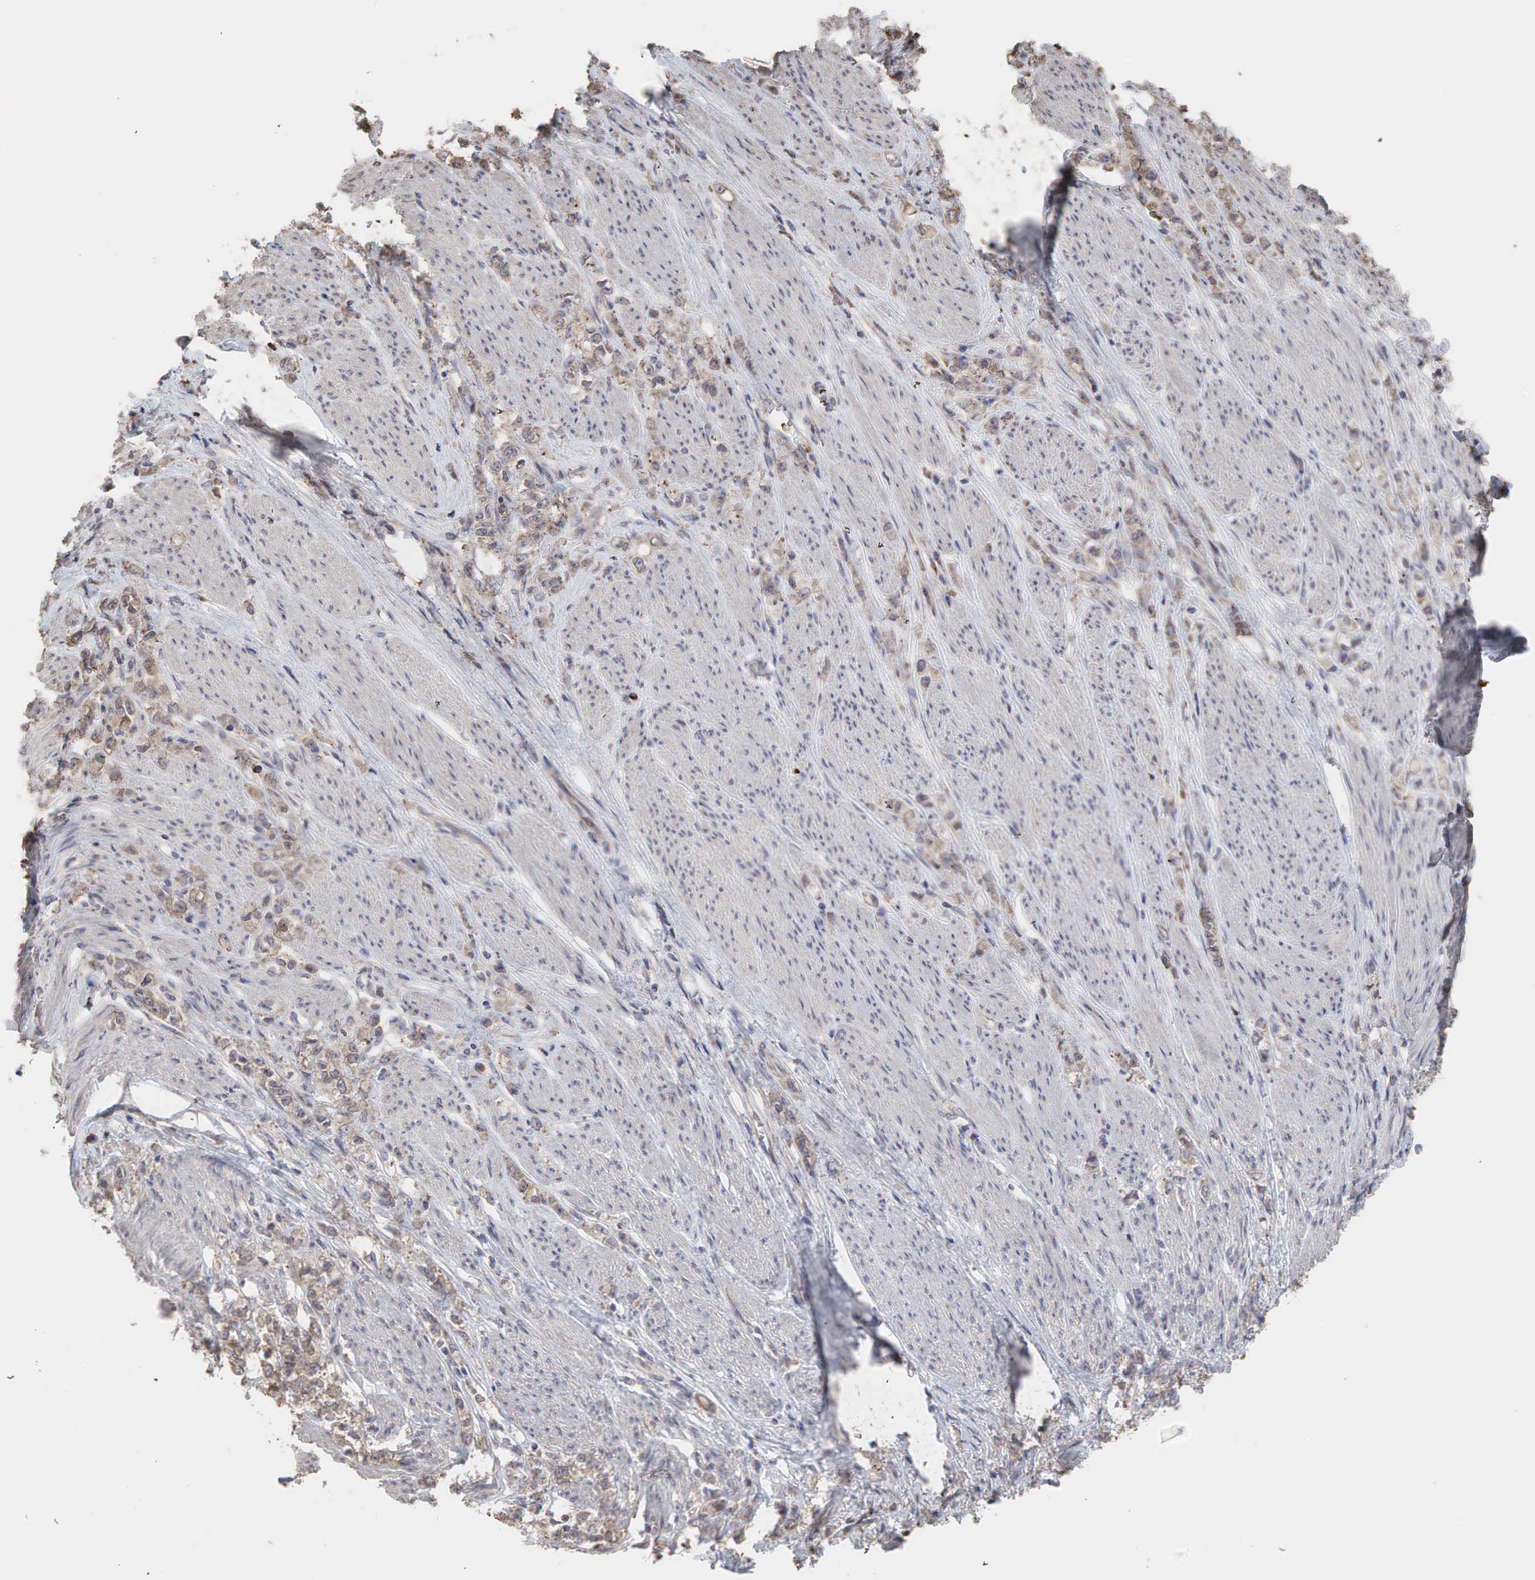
{"staining": {"intensity": "weak", "quantity": ">75%", "location": "cytoplasmic/membranous"}, "tissue": "stomach cancer", "cell_type": "Tumor cells", "image_type": "cancer", "snomed": [{"axis": "morphology", "description": "Adenocarcinoma, NOS"}, {"axis": "topography", "description": "Stomach"}], "caption": "Protein expression analysis of stomach cancer (adenocarcinoma) displays weak cytoplasmic/membranous expression in about >75% of tumor cells.", "gene": "PABPC5", "patient": {"sex": "male", "age": 72}}